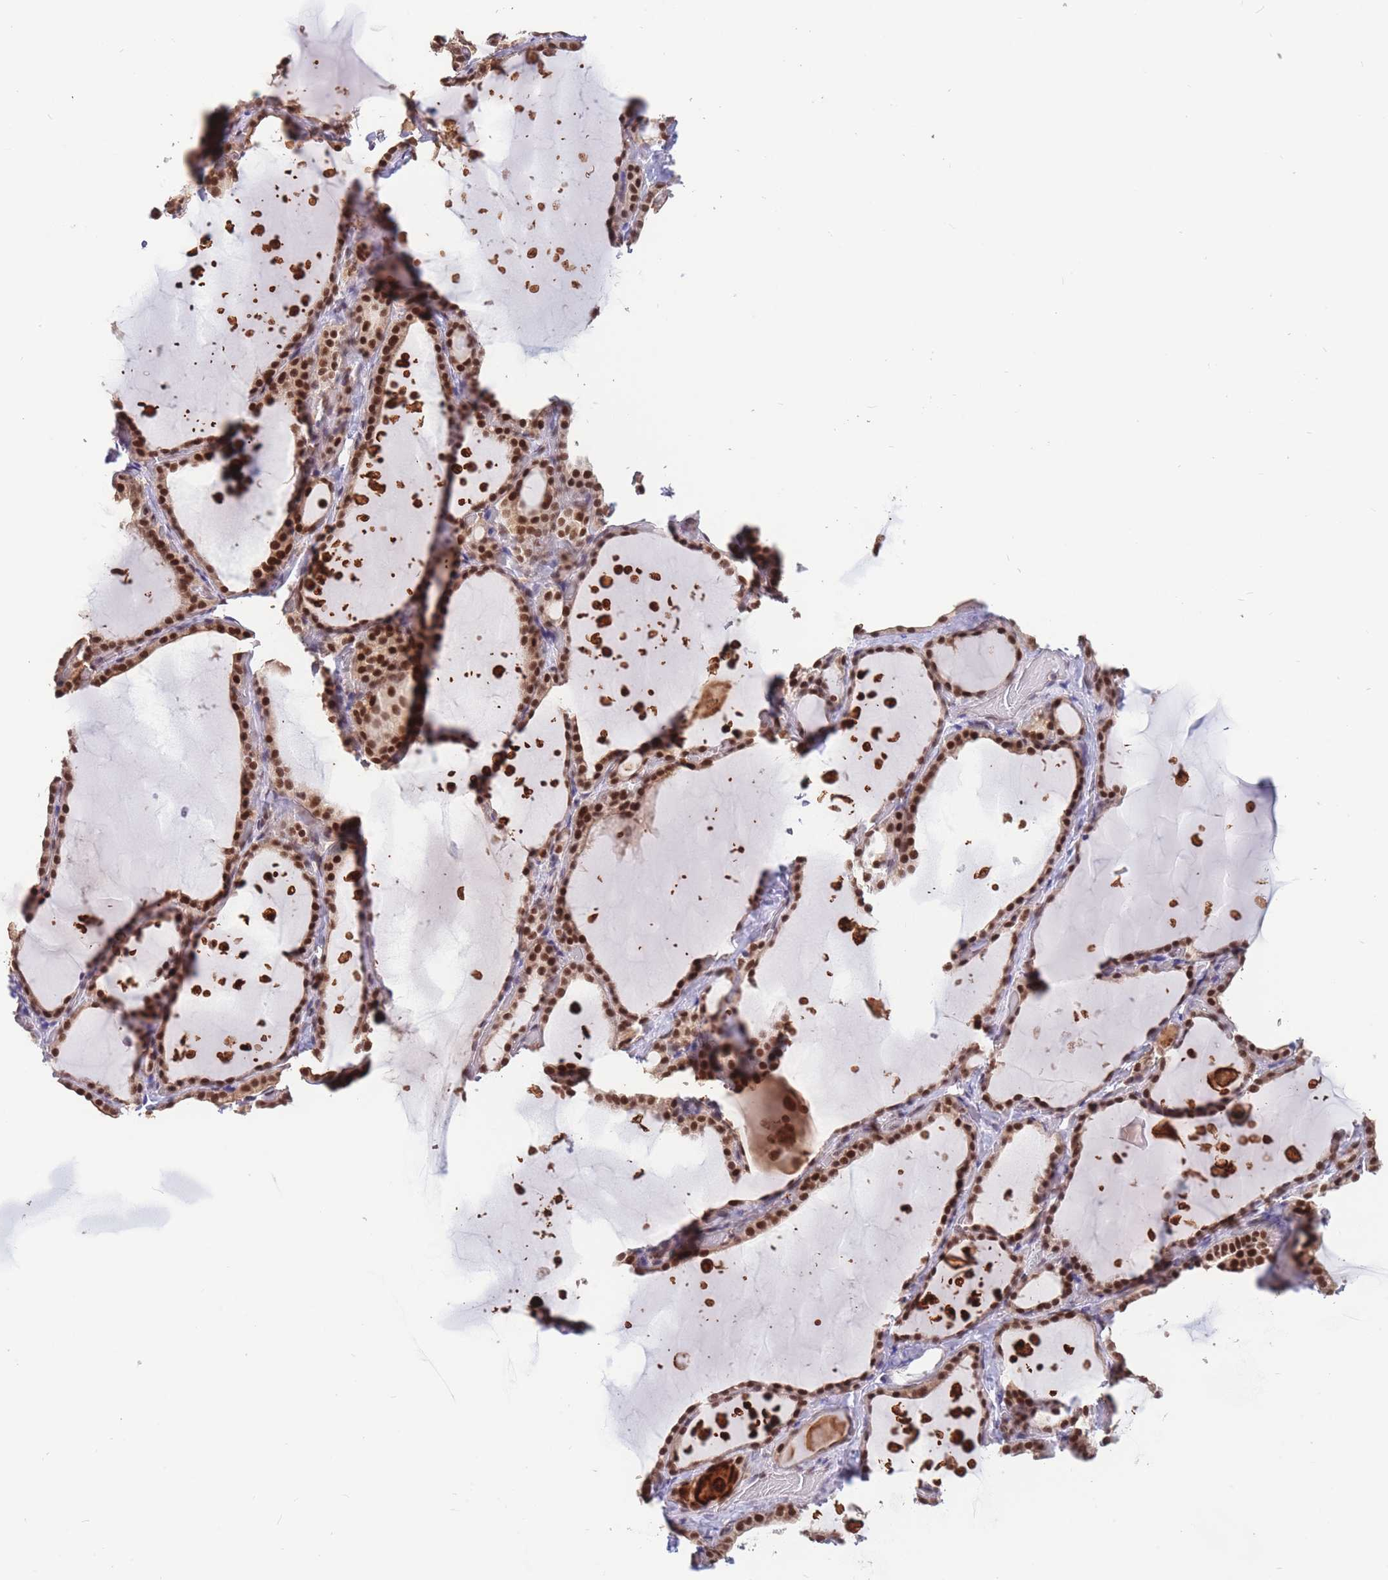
{"staining": {"intensity": "strong", "quantity": ">75%", "location": "nuclear"}, "tissue": "thyroid gland", "cell_type": "Glandular cells", "image_type": "normal", "snomed": [{"axis": "morphology", "description": "Normal tissue, NOS"}, {"axis": "topography", "description": "Thyroid gland"}], "caption": "Immunohistochemical staining of unremarkable human thyroid gland shows >75% levels of strong nuclear protein staining in approximately >75% of glandular cells. The staining was performed using DAB (3,3'-diaminobenzidine), with brown indicating positive protein expression. Nuclei are stained blue with hematoxylin.", "gene": "SMAD9", "patient": {"sex": "female", "age": 44}}